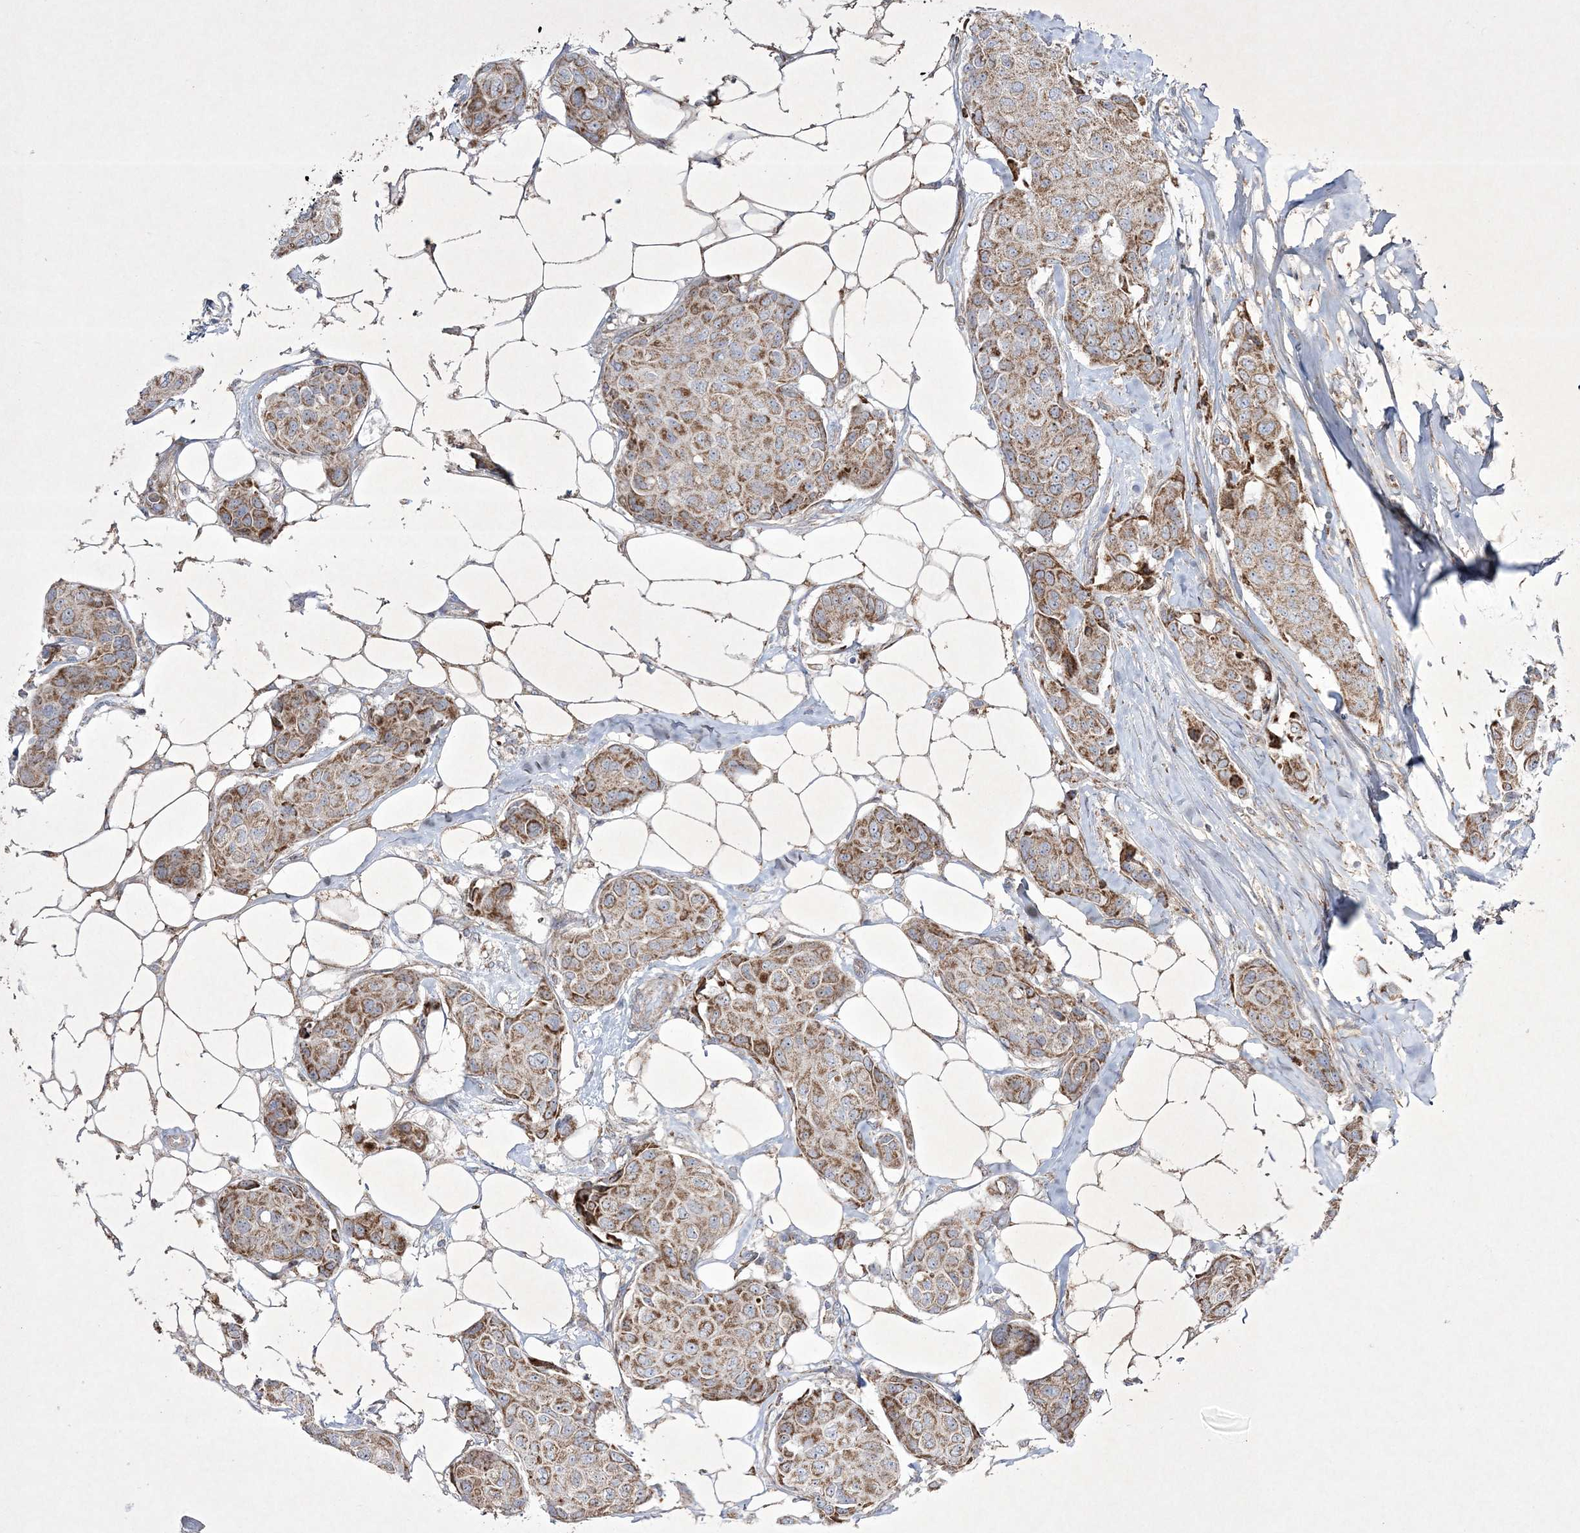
{"staining": {"intensity": "moderate", "quantity": ">75%", "location": "cytoplasmic/membranous"}, "tissue": "breast cancer", "cell_type": "Tumor cells", "image_type": "cancer", "snomed": [{"axis": "morphology", "description": "Duct carcinoma"}, {"axis": "topography", "description": "Breast"}], "caption": "Protein positivity by immunohistochemistry shows moderate cytoplasmic/membranous positivity in about >75% of tumor cells in breast cancer.", "gene": "RICTOR", "patient": {"sex": "female", "age": 80}}